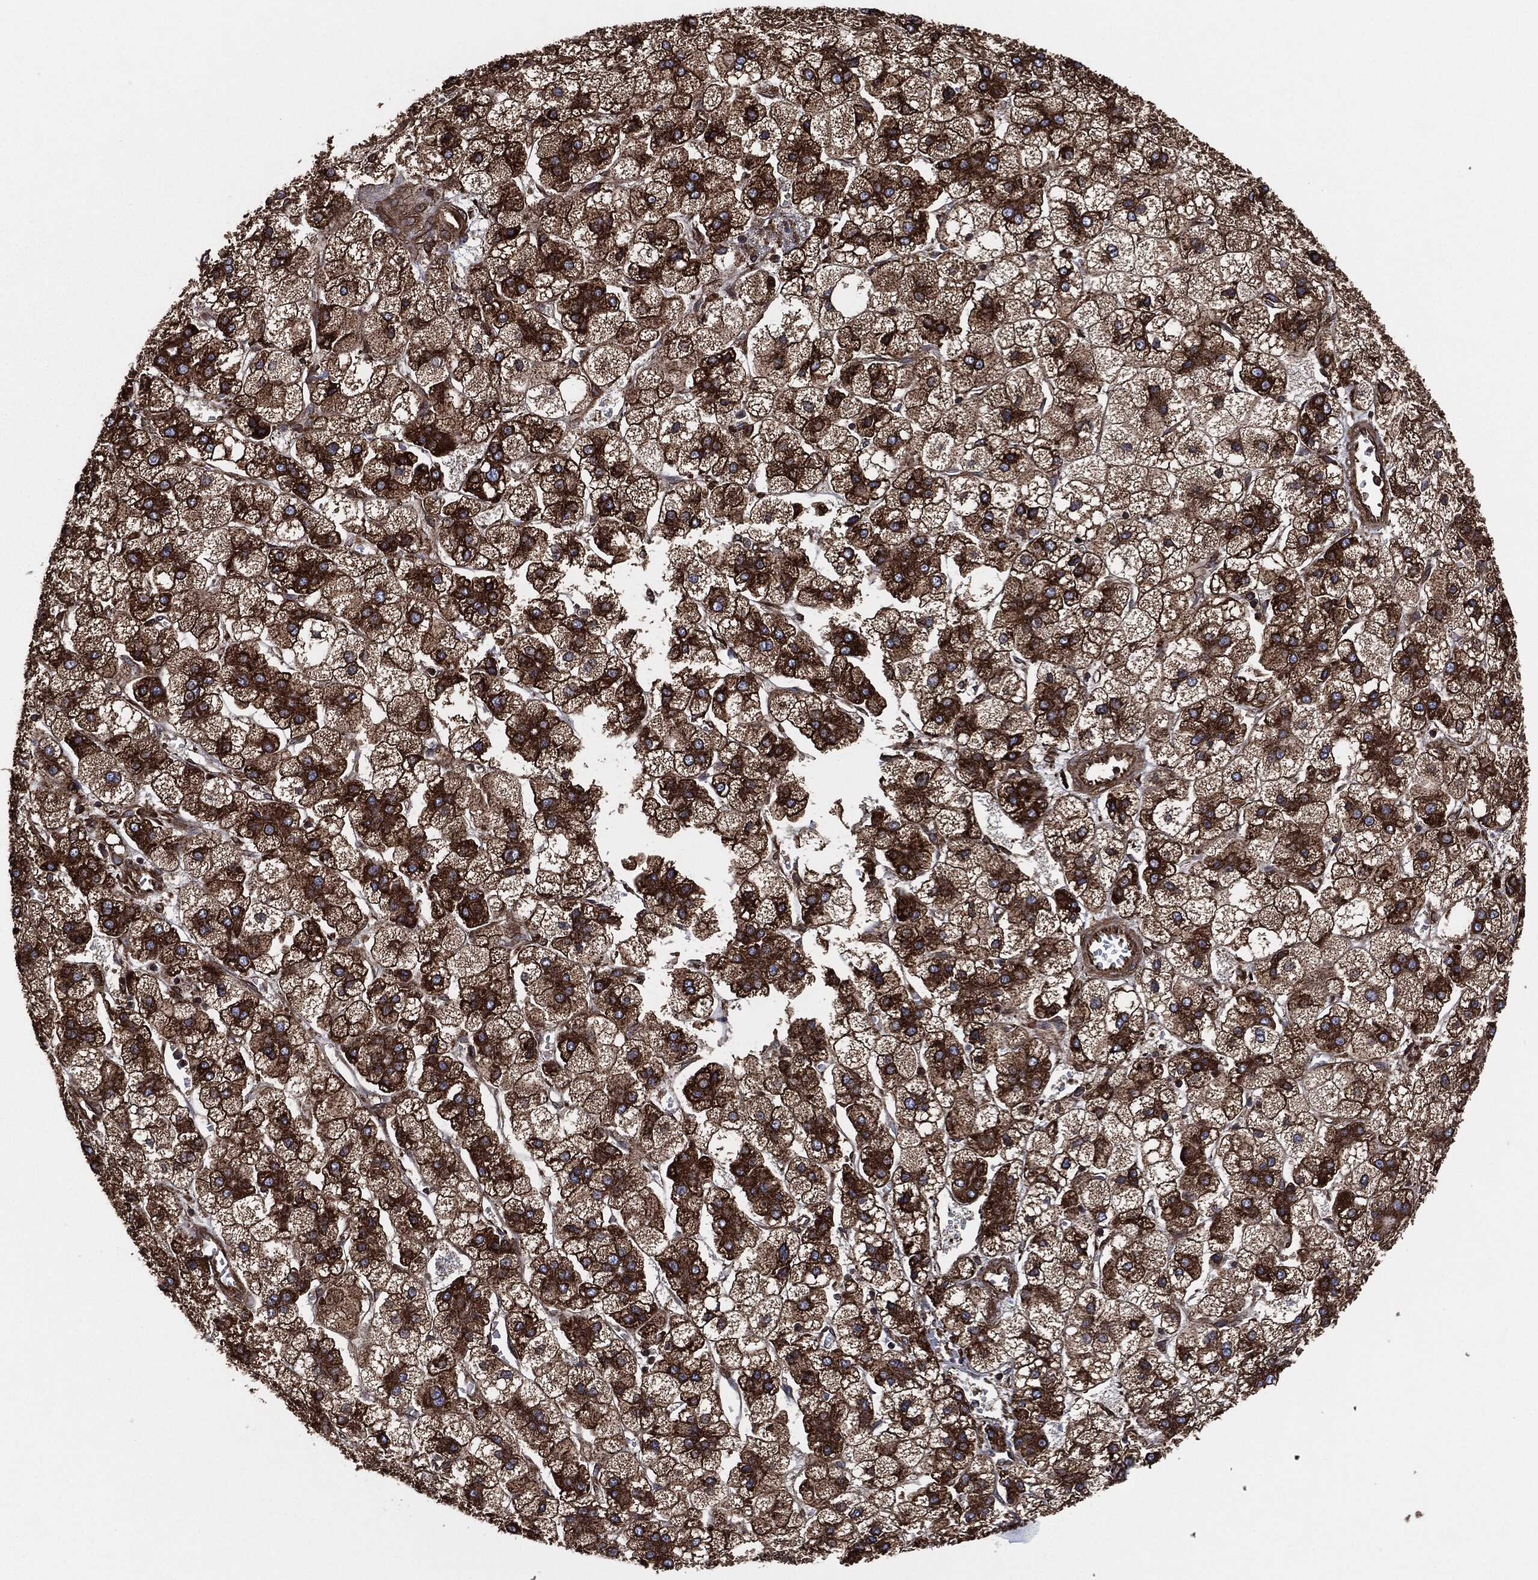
{"staining": {"intensity": "strong", "quantity": ">75%", "location": "cytoplasmic/membranous"}, "tissue": "liver cancer", "cell_type": "Tumor cells", "image_type": "cancer", "snomed": [{"axis": "morphology", "description": "Carcinoma, Hepatocellular, NOS"}, {"axis": "topography", "description": "Liver"}], "caption": "Protein staining by IHC shows strong cytoplasmic/membranous expression in approximately >75% of tumor cells in liver hepatocellular carcinoma.", "gene": "AMFR", "patient": {"sex": "male", "age": 73}}